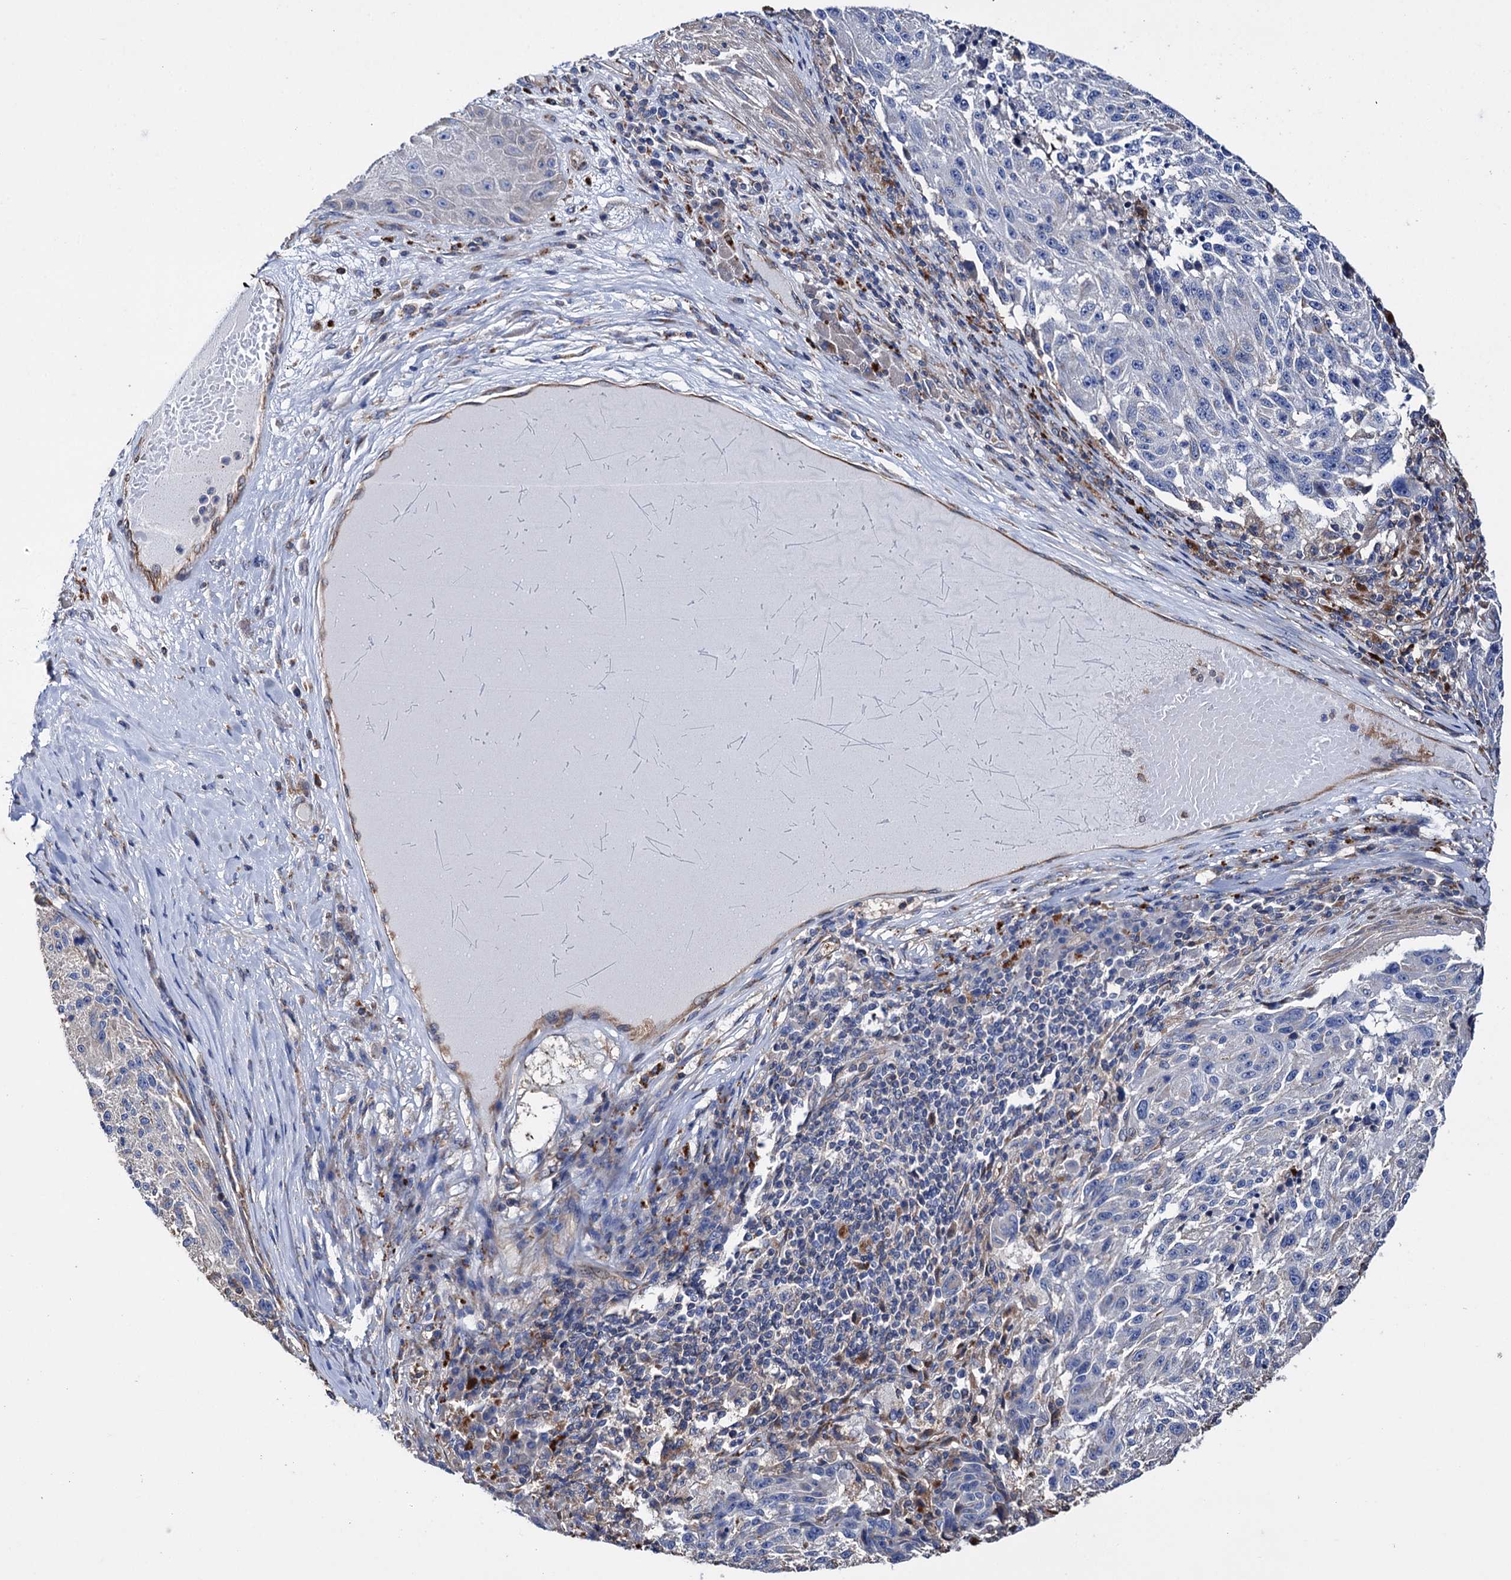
{"staining": {"intensity": "negative", "quantity": "none", "location": "none"}, "tissue": "melanoma", "cell_type": "Tumor cells", "image_type": "cancer", "snomed": [{"axis": "morphology", "description": "Malignant melanoma, NOS"}, {"axis": "topography", "description": "Skin"}], "caption": "High power microscopy micrograph of an immunohistochemistry photomicrograph of melanoma, revealing no significant positivity in tumor cells.", "gene": "SCPEP1", "patient": {"sex": "male", "age": 53}}